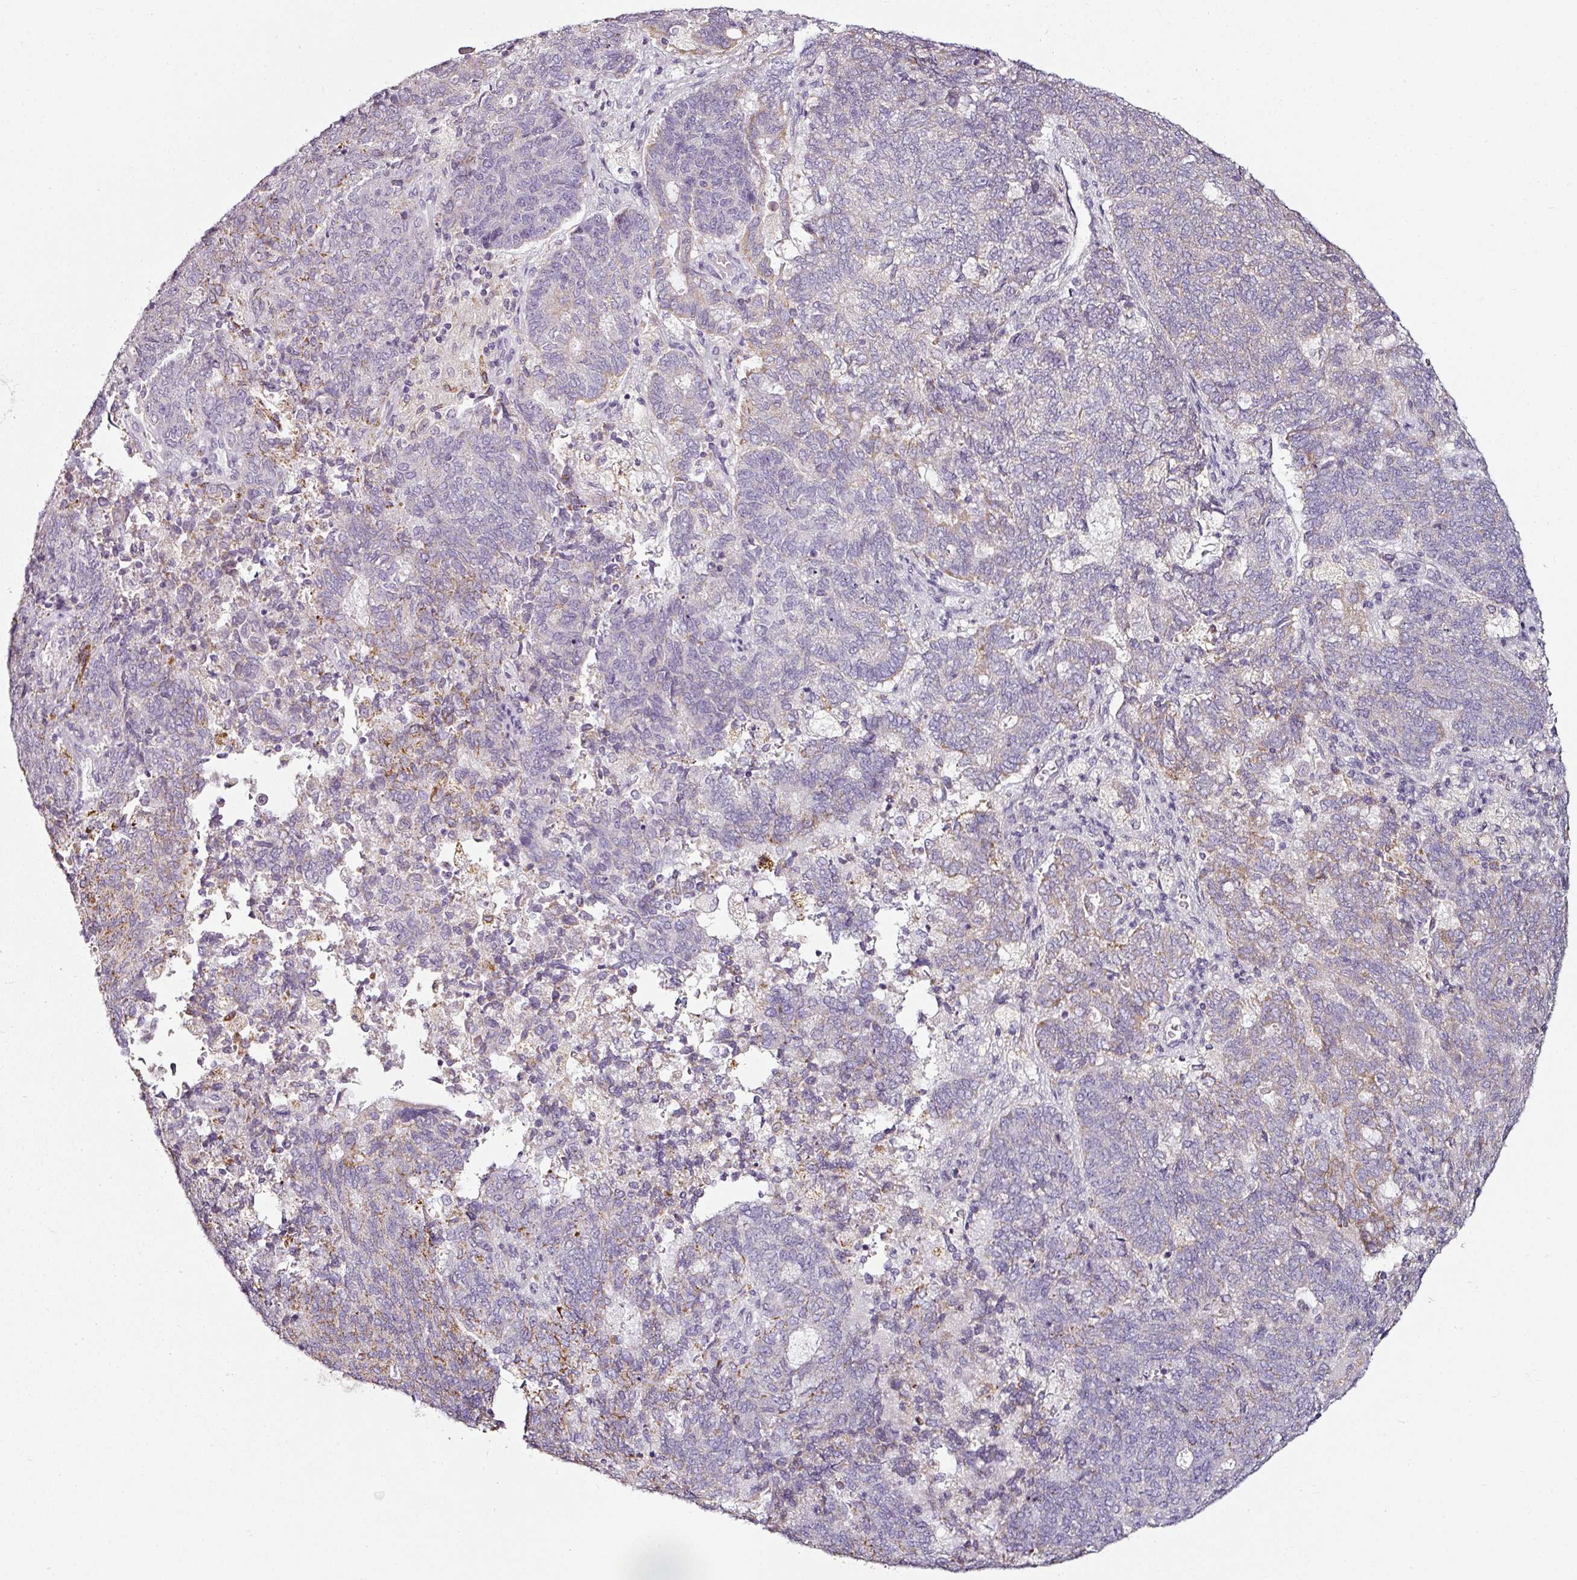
{"staining": {"intensity": "weak", "quantity": "<25%", "location": "cytoplasmic/membranous"}, "tissue": "endometrial cancer", "cell_type": "Tumor cells", "image_type": "cancer", "snomed": [{"axis": "morphology", "description": "Adenocarcinoma, NOS"}, {"axis": "topography", "description": "Endometrium"}], "caption": "Tumor cells are negative for protein expression in human endometrial adenocarcinoma.", "gene": "CAP2", "patient": {"sex": "female", "age": 80}}